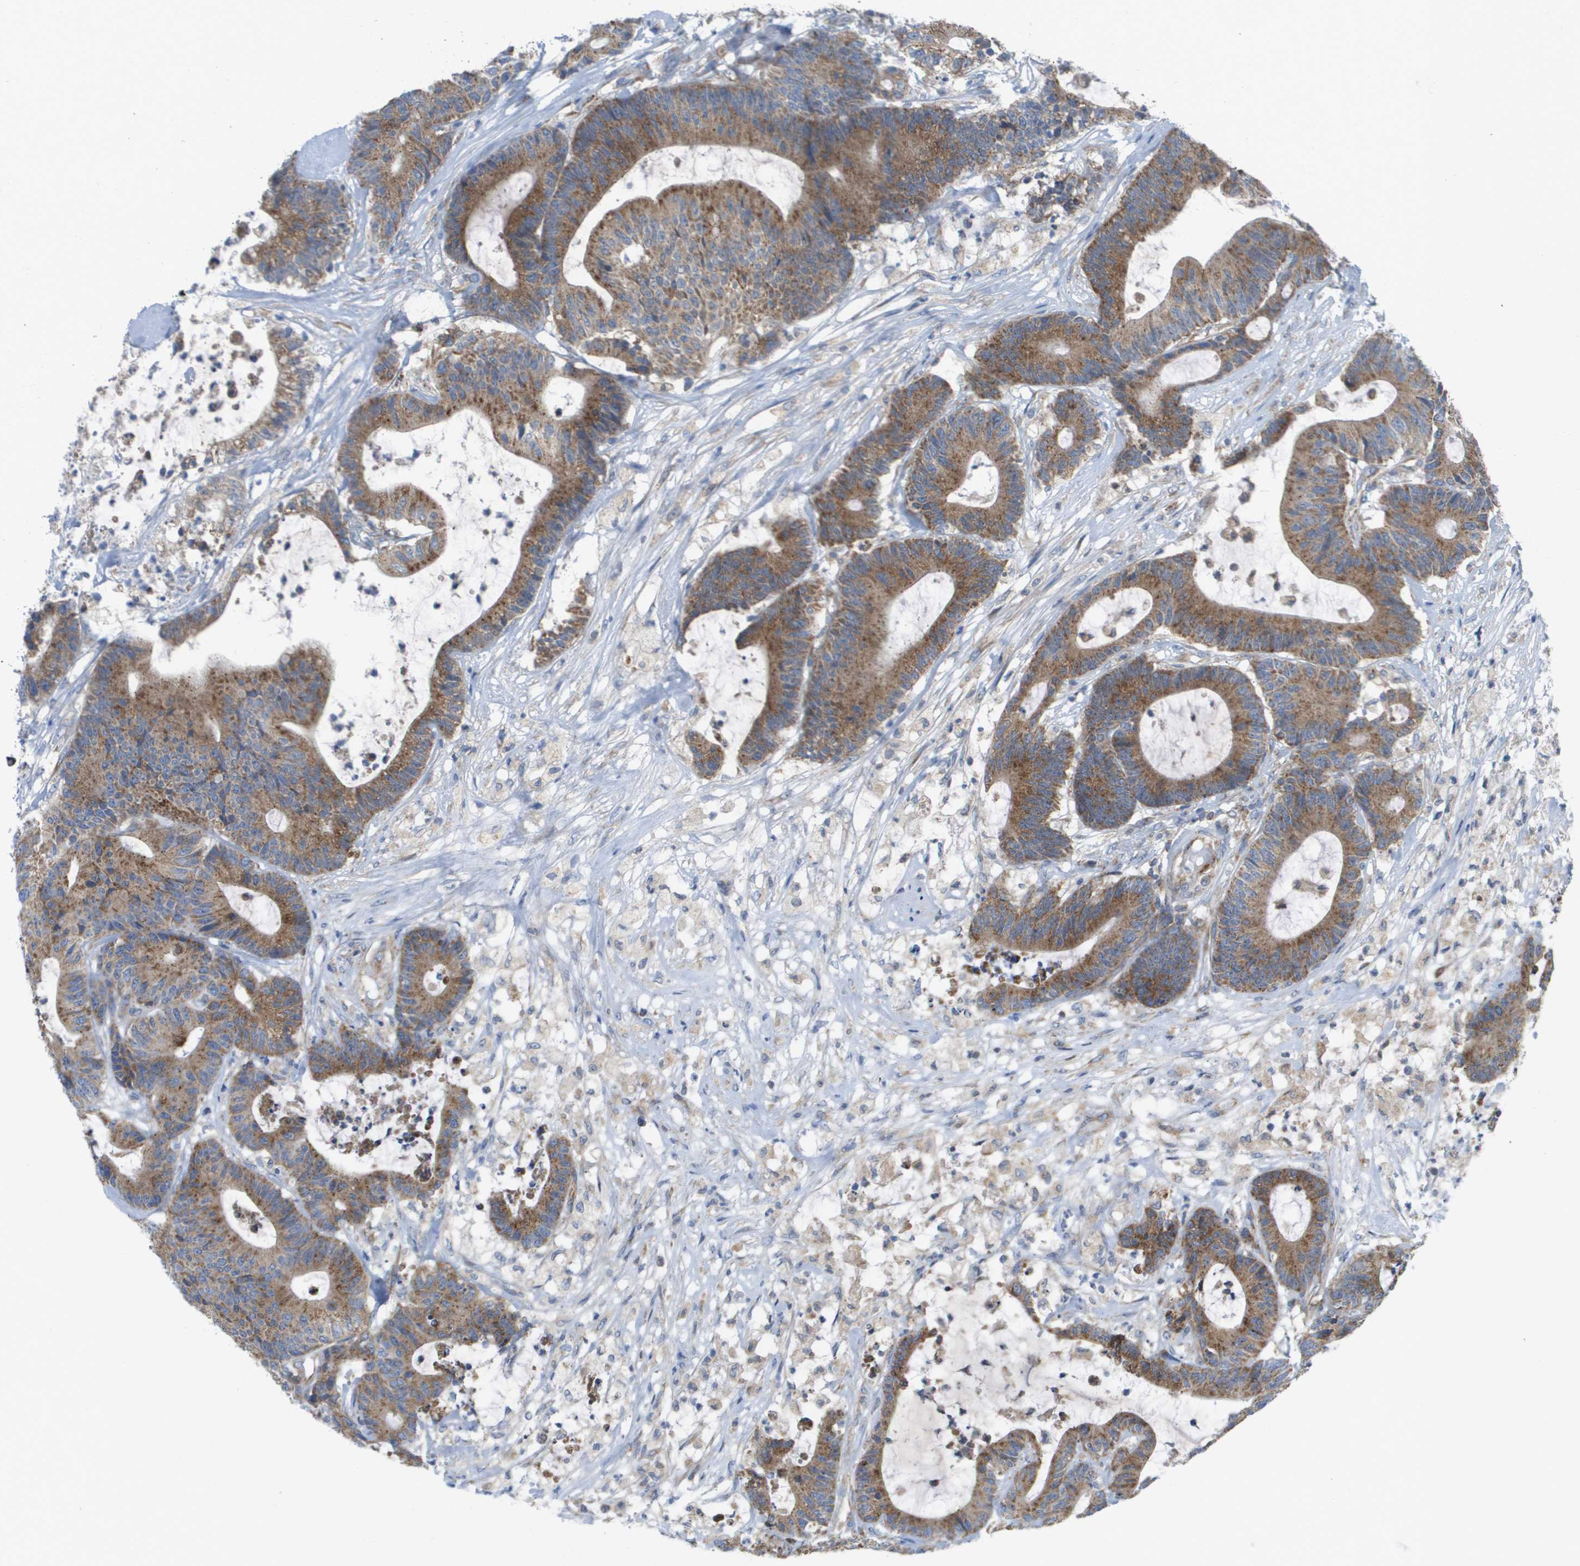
{"staining": {"intensity": "moderate", "quantity": ">75%", "location": "cytoplasmic/membranous"}, "tissue": "colorectal cancer", "cell_type": "Tumor cells", "image_type": "cancer", "snomed": [{"axis": "morphology", "description": "Adenocarcinoma, NOS"}, {"axis": "topography", "description": "Colon"}], "caption": "DAB immunohistochemical staining of human colorectal cancer displays moderate cytoplasmic/membranous protein expression in about >75% of tumor cells. Nuclei are stained in blue.", "gene": "FIS1", "patient": {"sex": "female", "age": 84}}